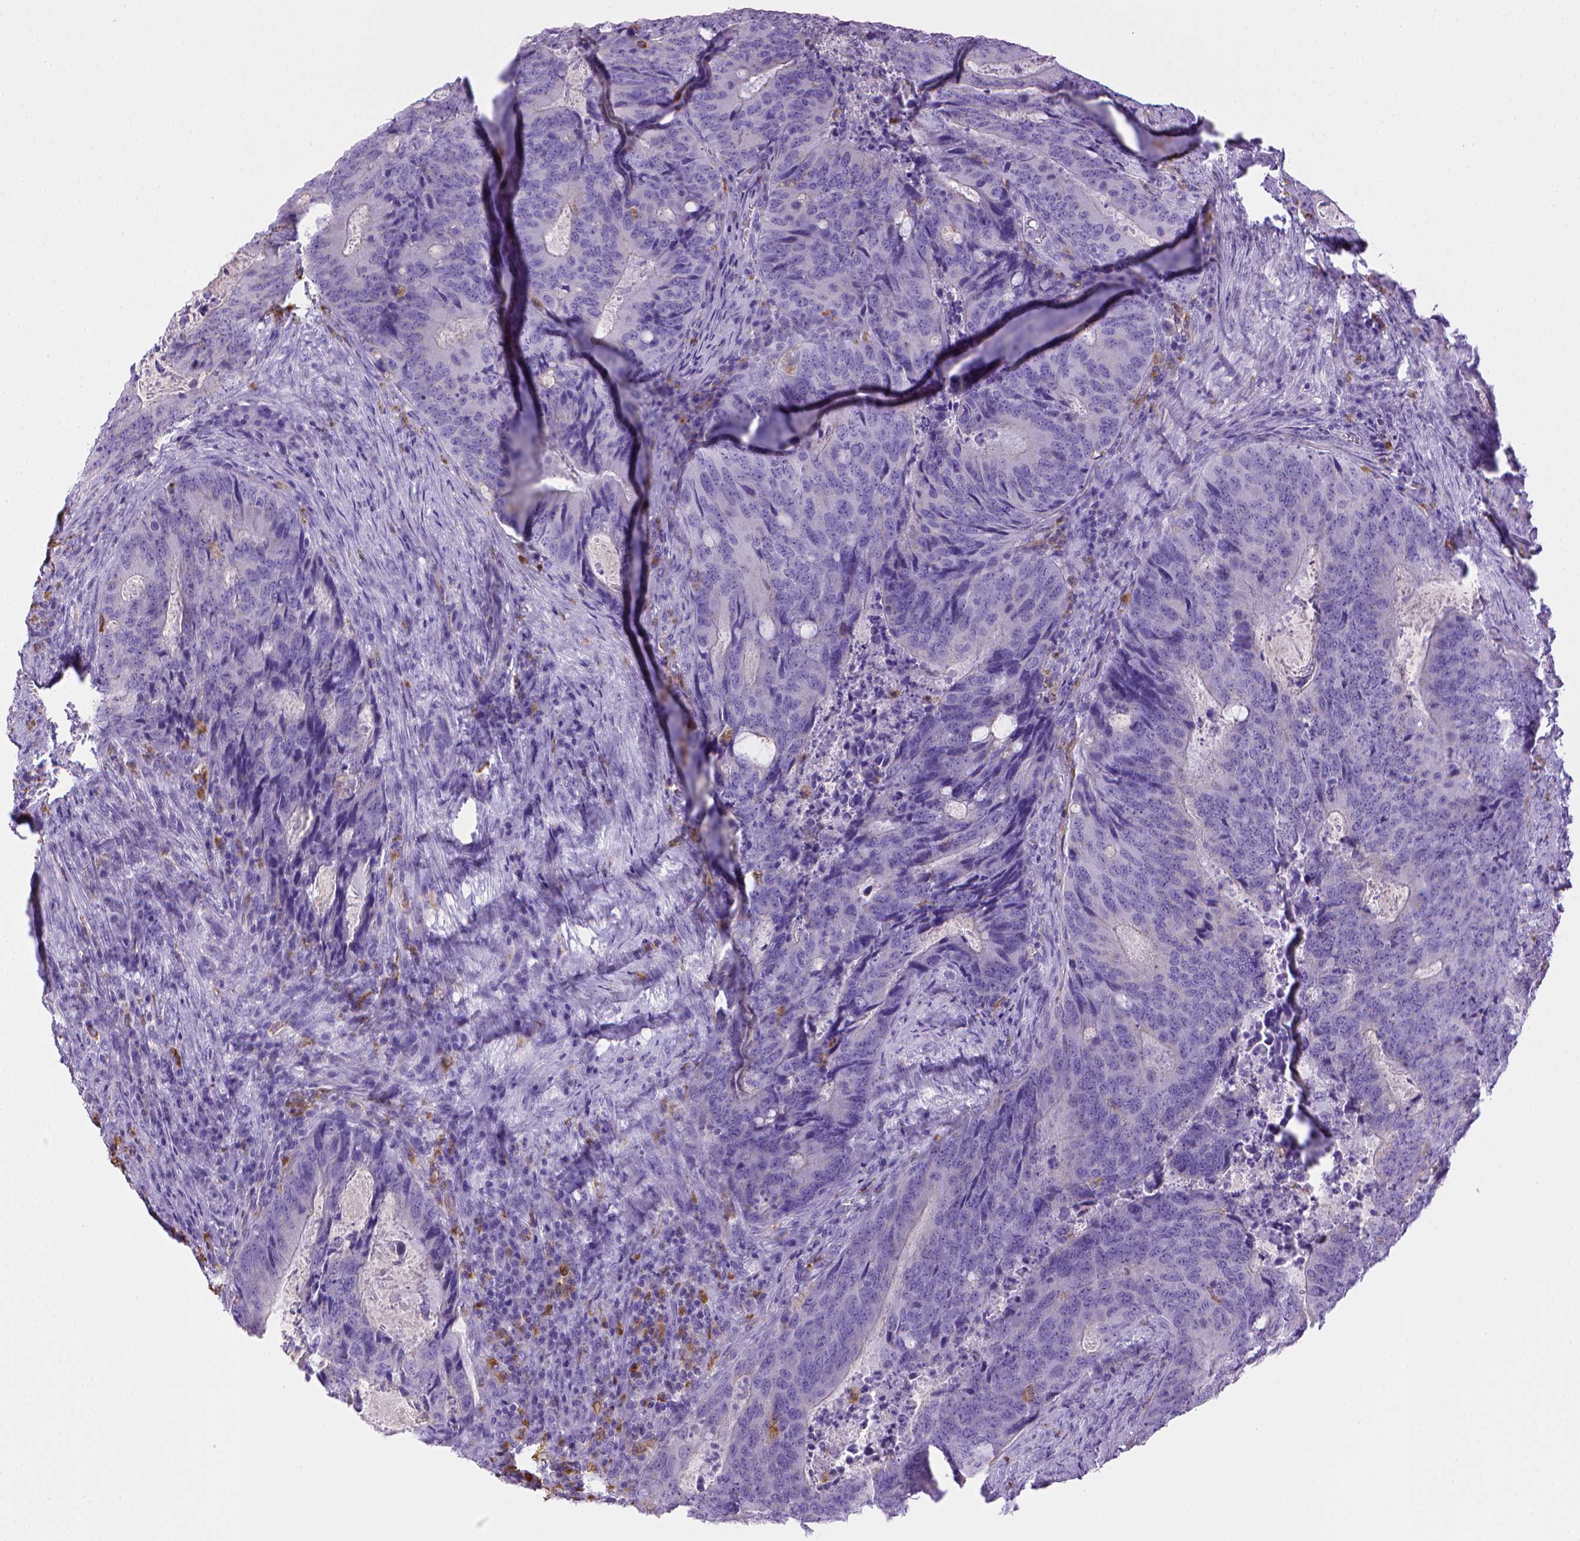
{"staining": {"intensity": "negative", "quantity": "none", "location": "none"}, "tissue": "colorectal cancer", "cell_type": "Tumor cells", "image_type": "cancer", "snomed": [{"axis": "morphology", "description": "Adenocarcinoma, NOS"}, {"axis": "topography", "description": "Colon"}], "caption": "Immunohistochemistry image of neoplastic tissue: human colorectal adenocarcinoma stained with DAB (3,3'-diaminobenzidine) demonstrates no significant protein expression in tumor cells. (DAB (3,3'-diaminobenzidine) IHC visualized using brightfield microscopy, high magnification).", "gene": "CD68", "patient": {"sex": "male", "age": 67}}